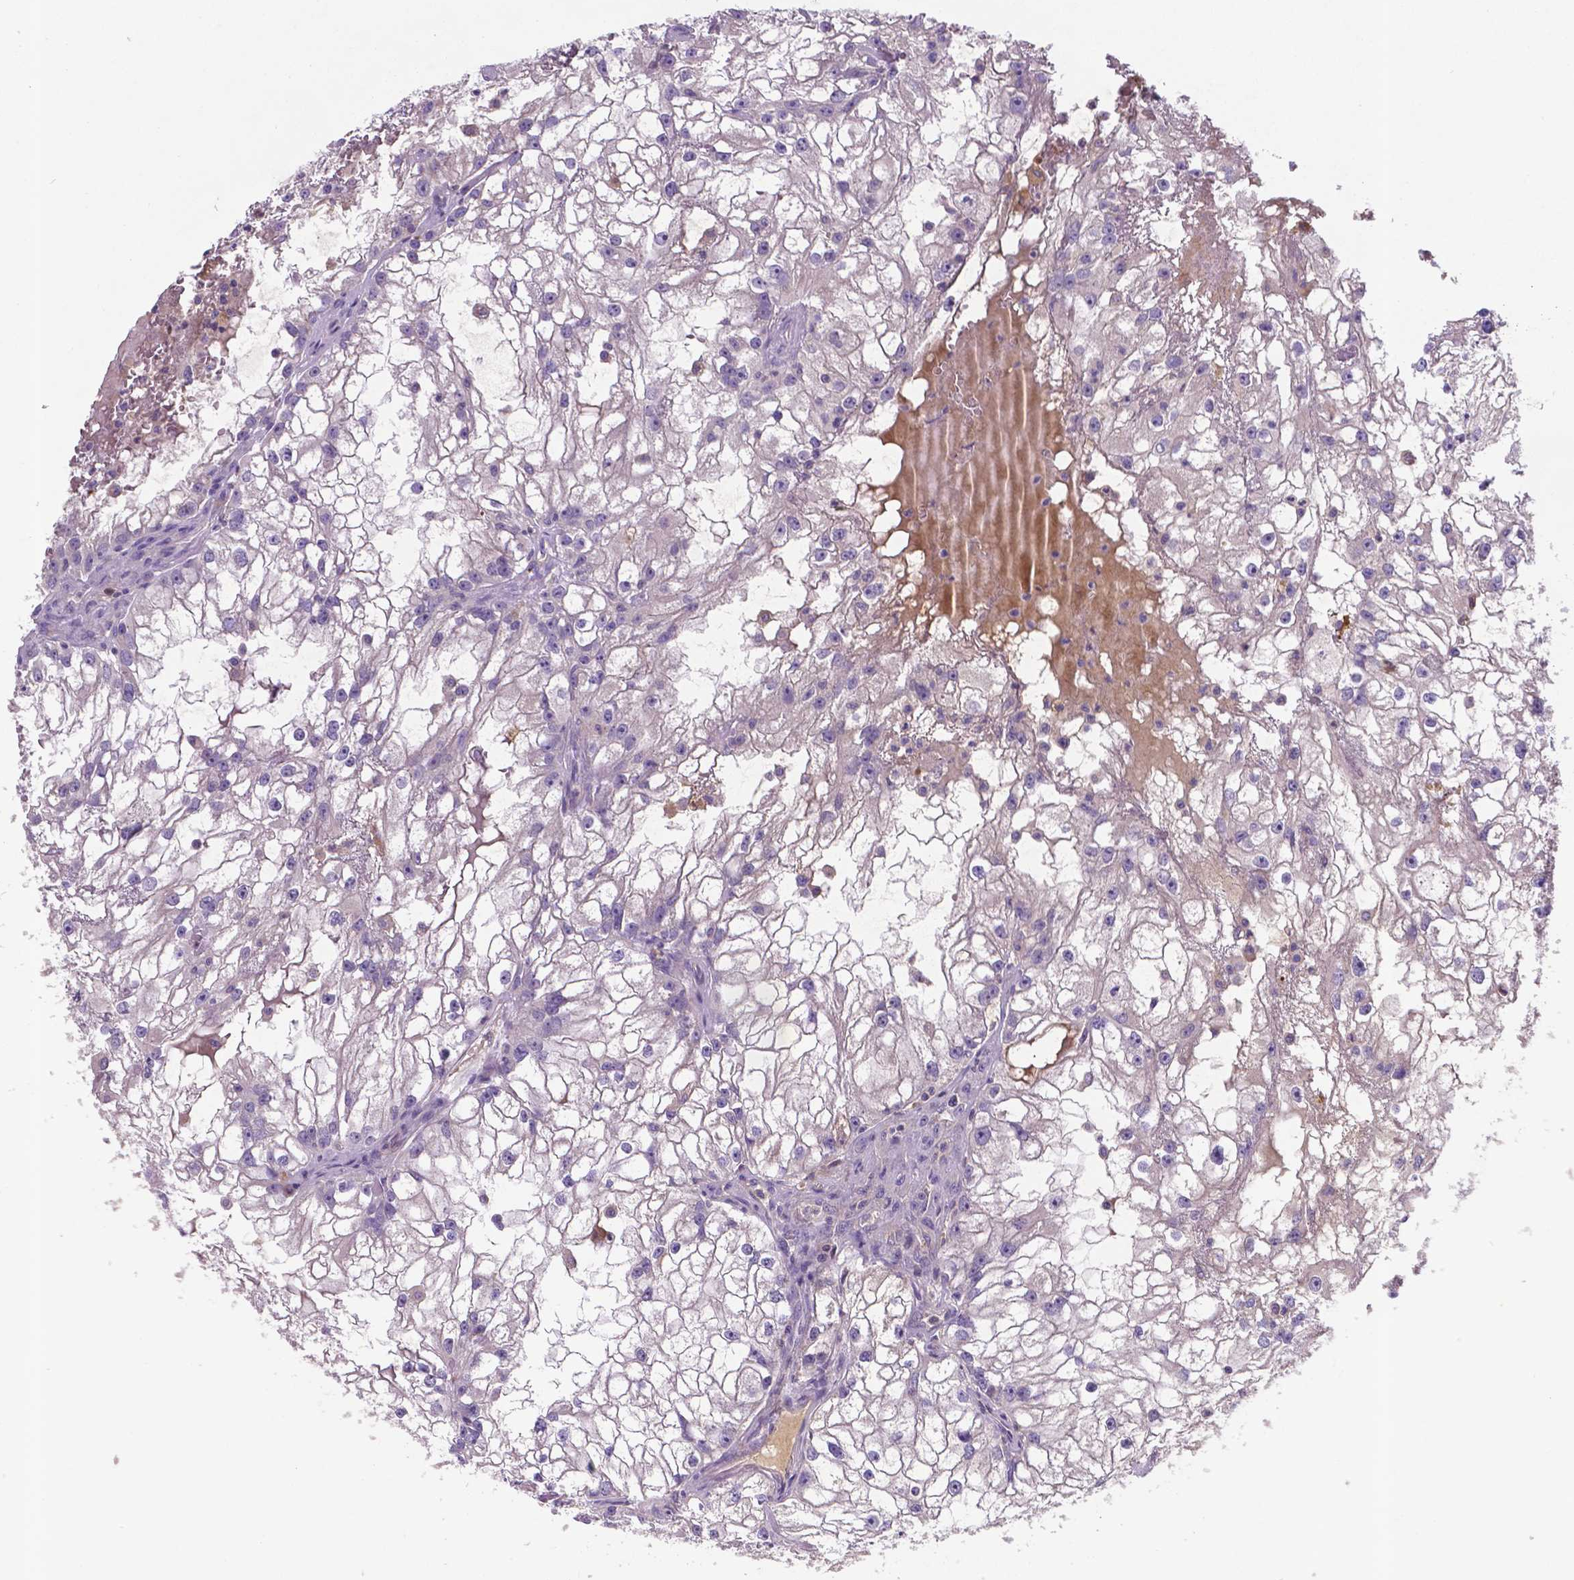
{"staining": {"intensity": "negative", "quantity": "none", "location": "none"}, "tissue": "renal cancer", "cell_type": "Tumor cells", "image_type": "cancer", "snomed": [{"axis": "morphology", "description": "Adenocarcinoma, NOS"}, {"axis": "topography", "description": "Kidney"}], "caption": "Immunohistochemistry (IHC) histopathology image of neoplastic tissue: human renal adenocarcinoma stained with DAB (3,3'-diaminobenzidine) displays no significant protein staining in tumor cells.", "gene": "TM4SF20", "patient": {"sex": "male", "age": 59}}